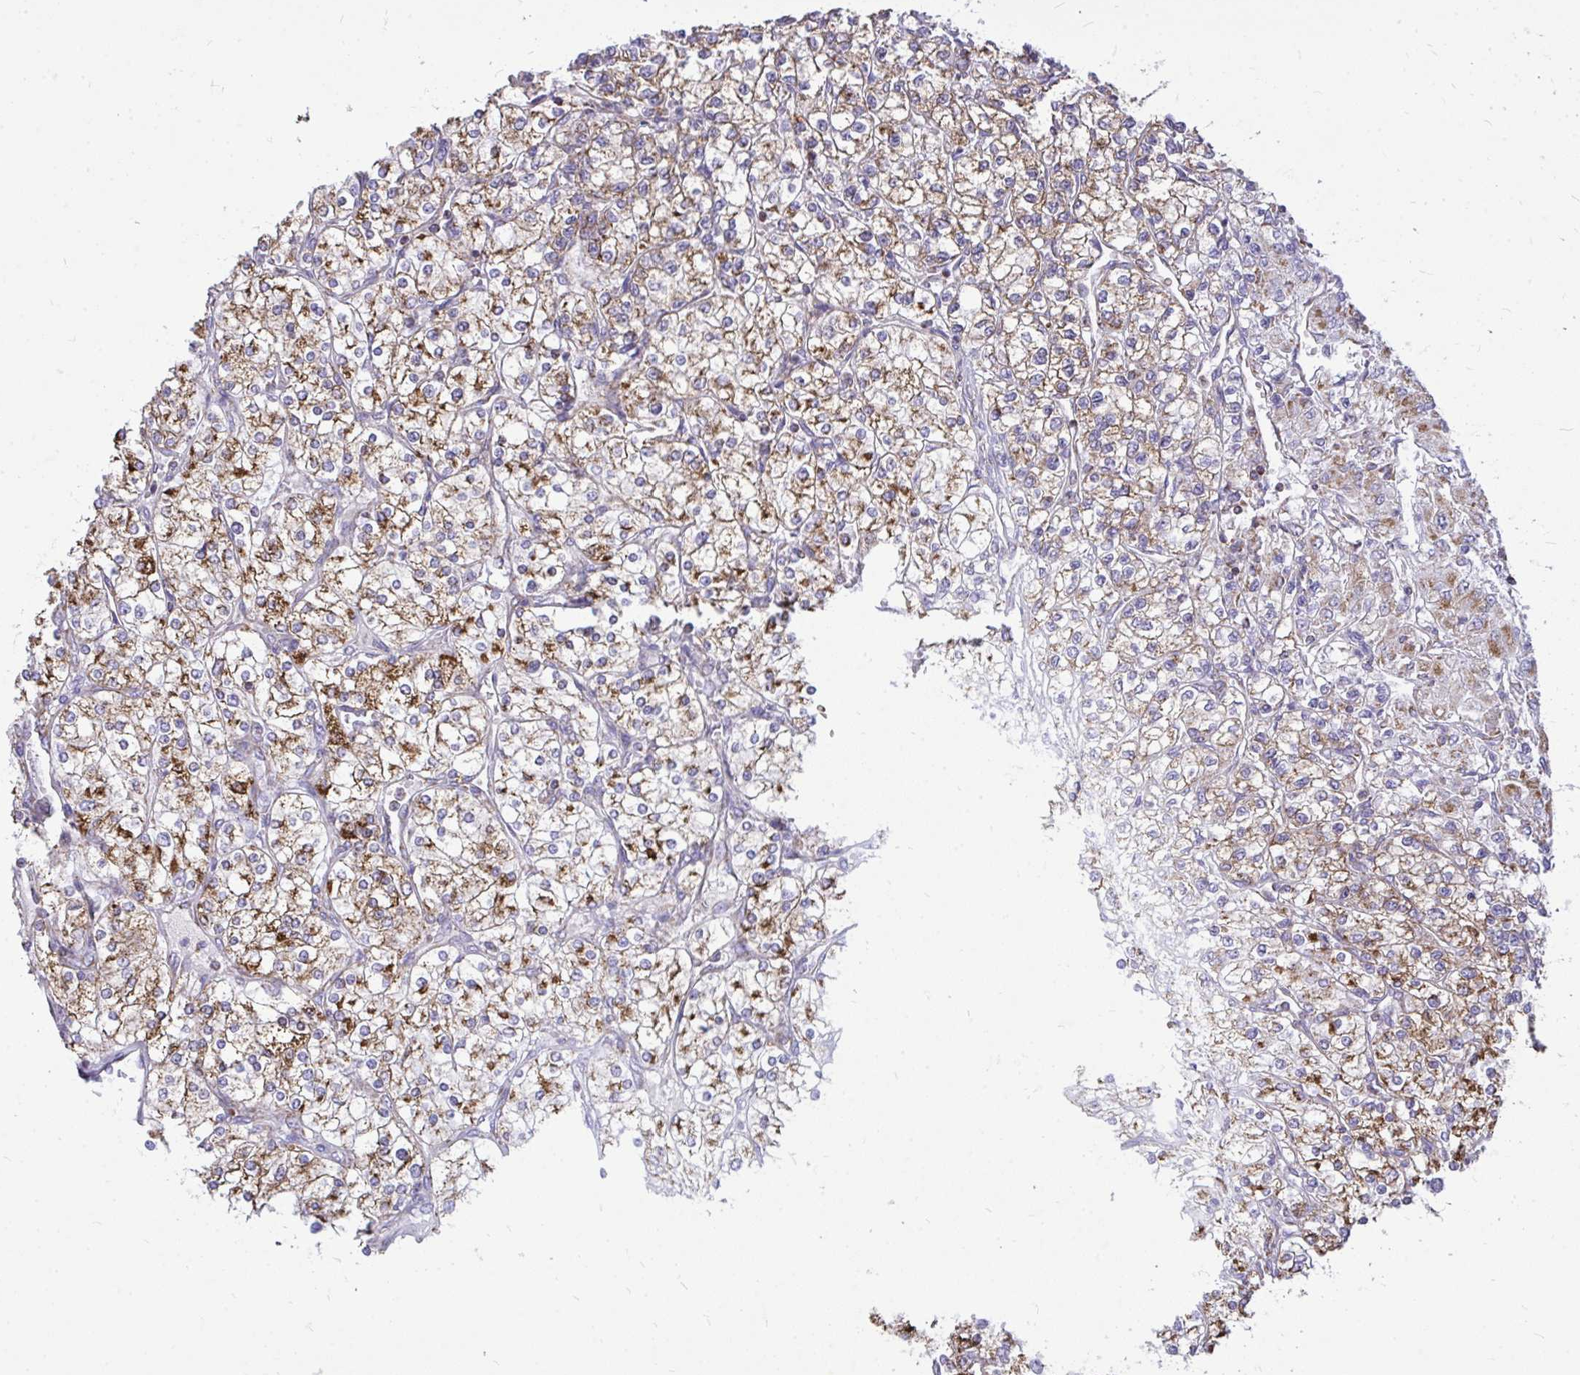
{"staining": {"intensity": "moderate", "quantity": ">75%", "location": "cytoplasmic/membranous"}, "tissue": "renal cancer", "cell_type": "Tumor cells", "image_type": "cancer", "snomed": [{"axis": "morphology", "description": "Adenocarcinoma, NOS"}, {"axis": "topography", "description": "Kidney"}], "caption": "A brown stain labels moderate cytoplasmic/membranous staining of a protein in human adenocarcinoma (renal) tumor cells.", "gene": "SPTBN2", "patient": {"sex": "male", "age": 80}}